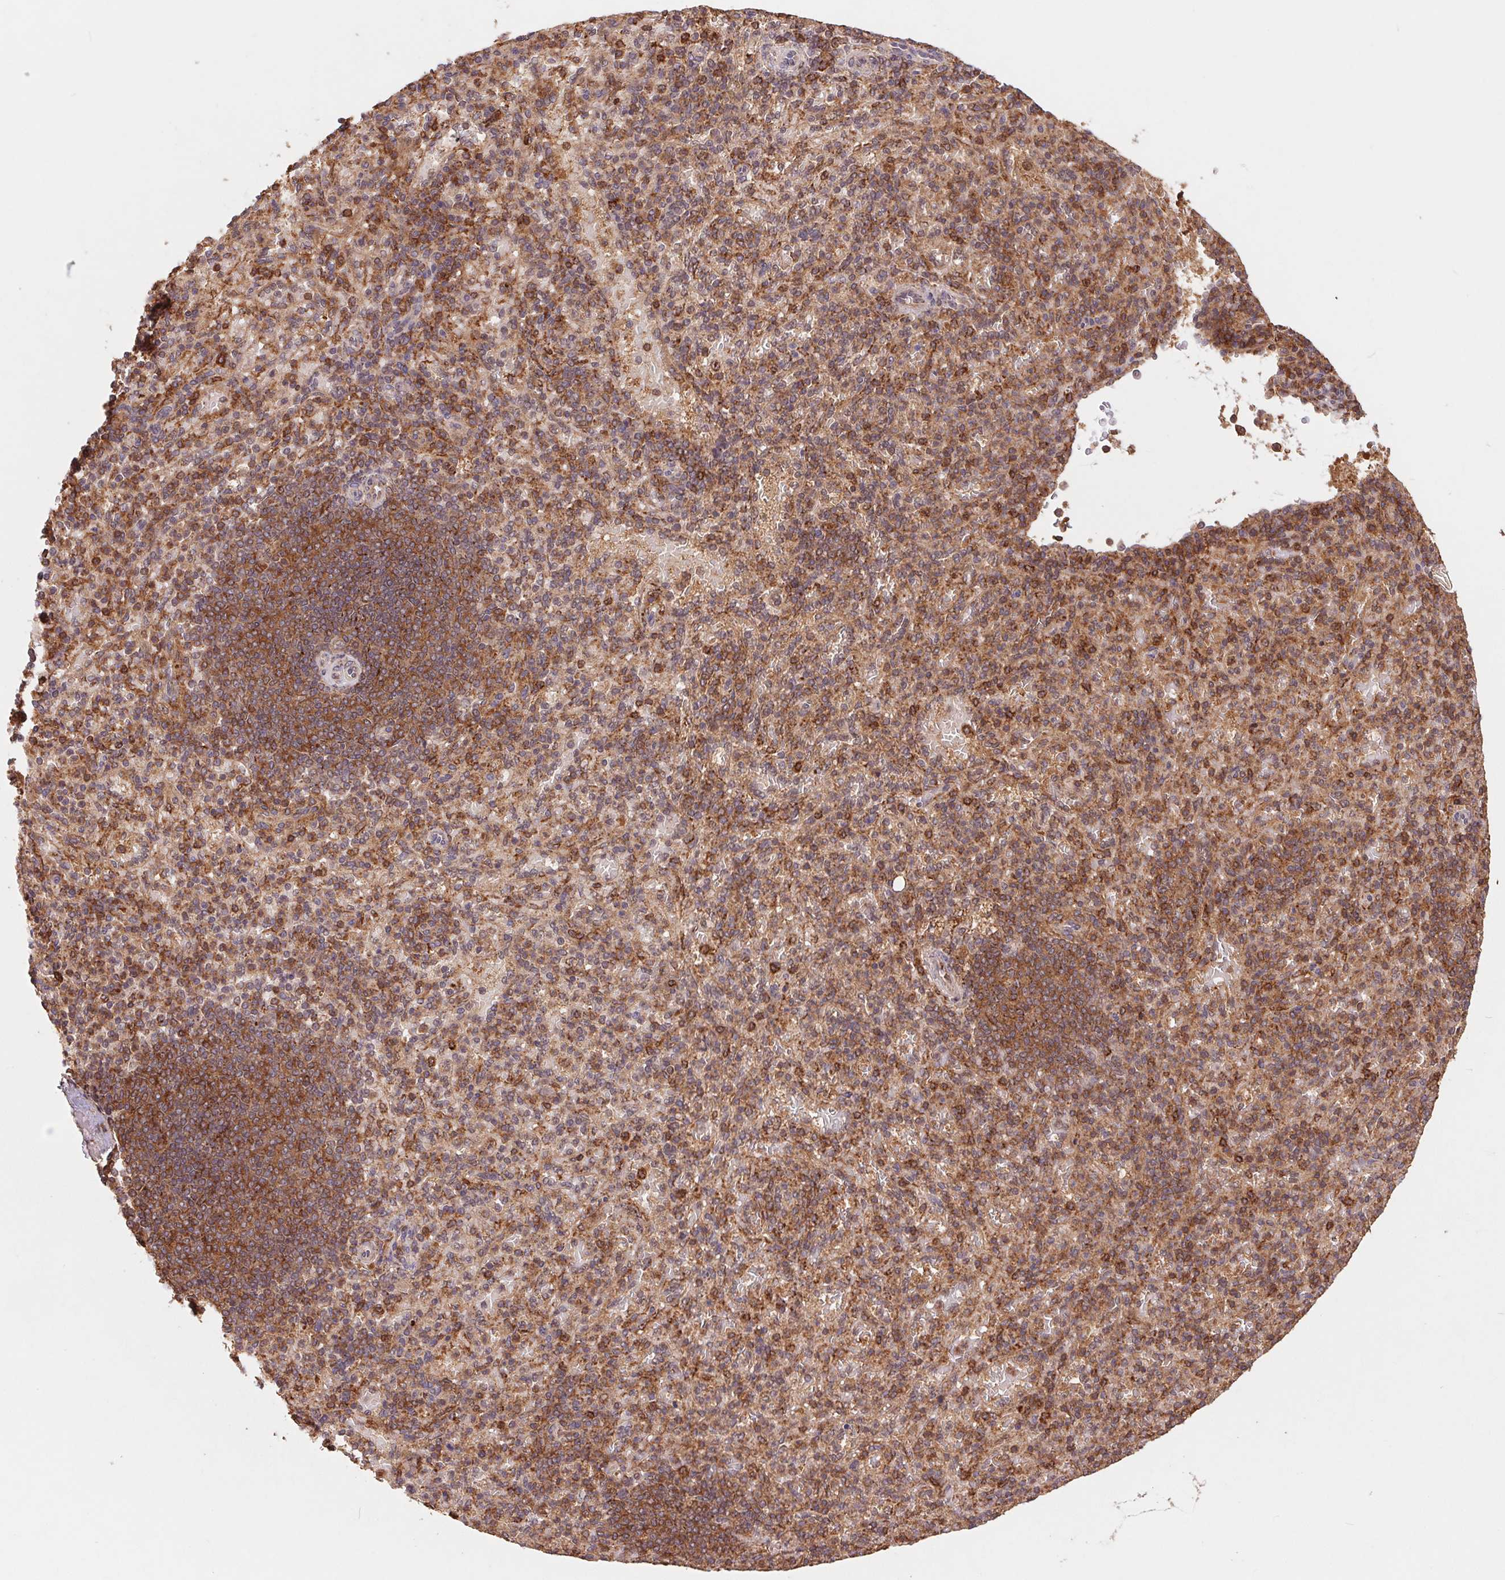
{"staining": {"intensity": "strong", "quantity": ">75%", "location": "cytoplasmic/membranous"}, "tissue": "spleen", "cell_type": "Cells in red pulp", "image_type": "normal", "snomed": [{"axis": "morphology", "description": "Normal tissue, NOS"}, {"axis": "topography", "description": "Spleen"}], "caption": "Normal spleen reveals strong cytoplasmic/membranous positivity in about >75% of cells in red pulp.", "gene": "URM1", "patient": {"sex": "female", "age": 74}}